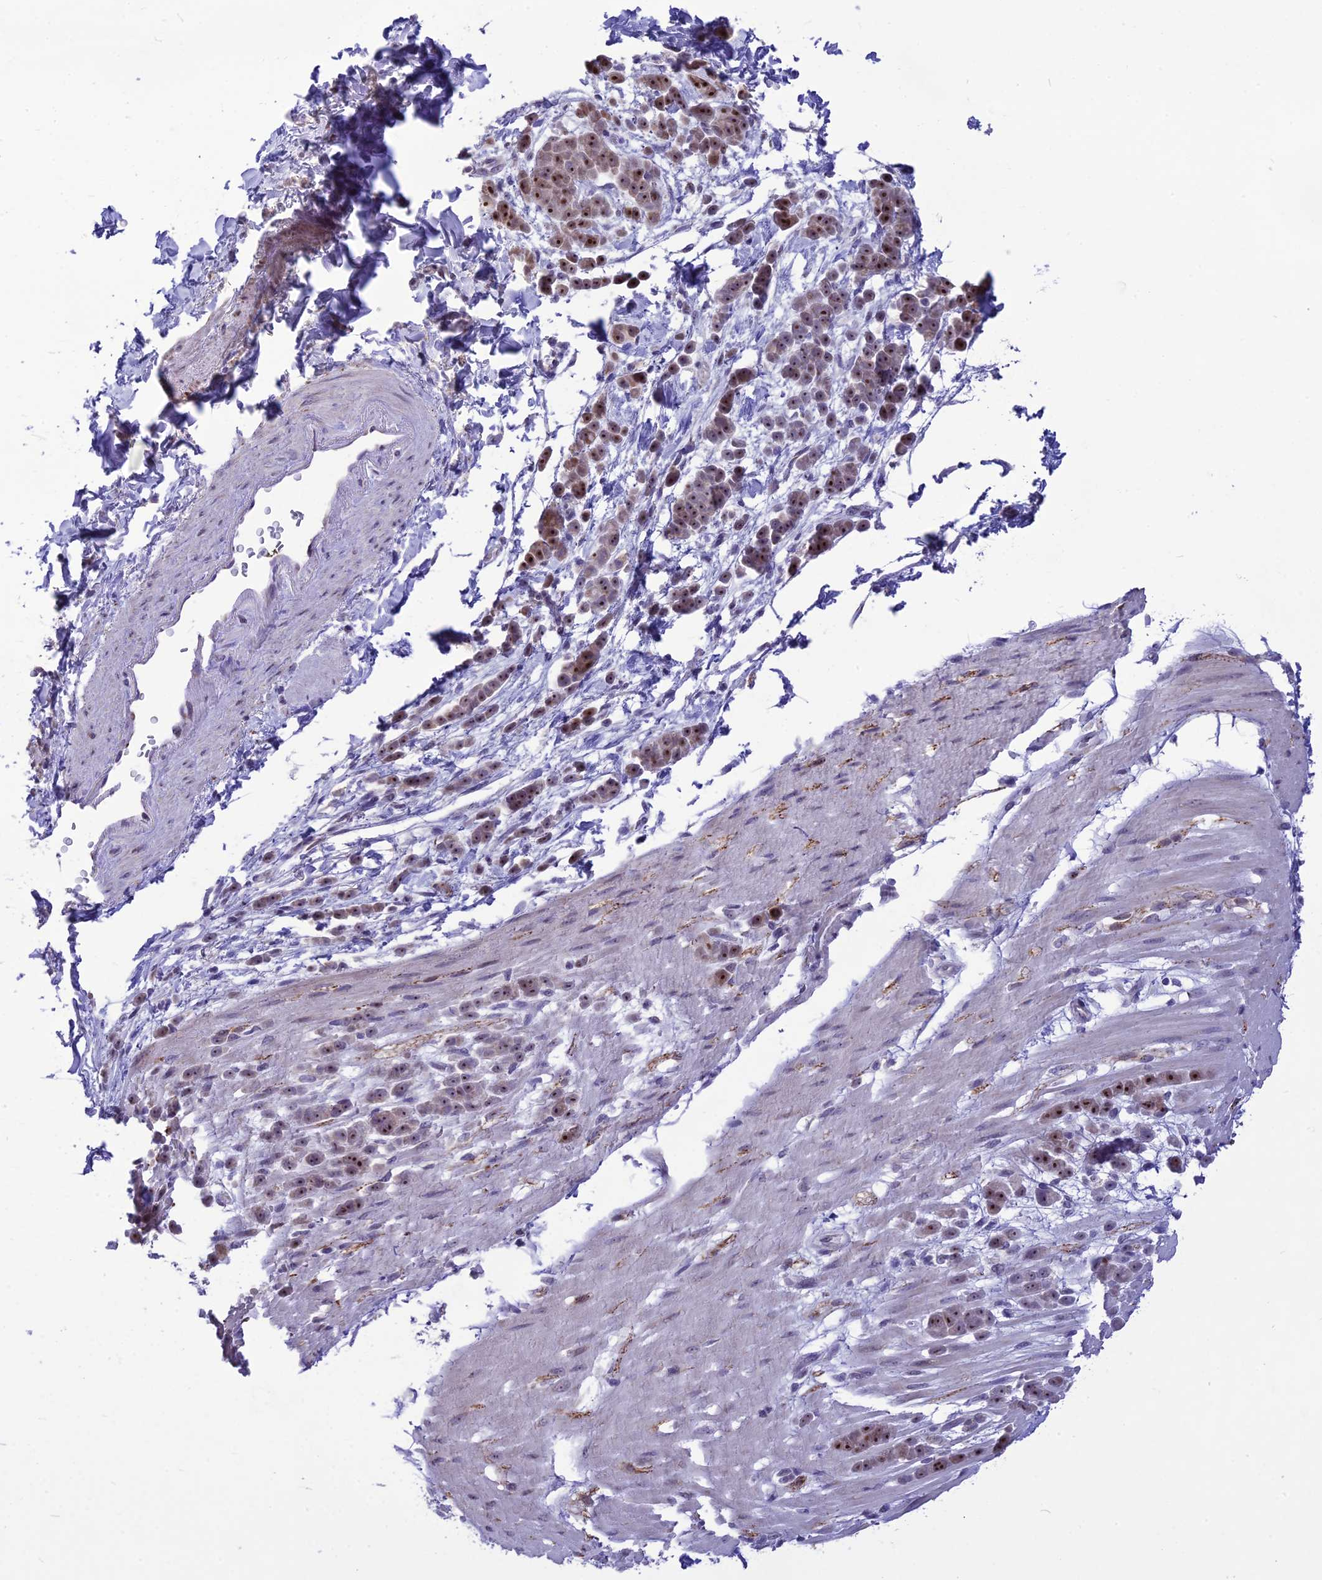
{"staining": {"intensity": "moderate", "quantity": ">75%", "location": "nuclear"}, "tissue": "pancreatic cancer", "cell_type": "Tumor cells", "image_type": "cancer", "snomed": [{"axis": "morphology", "description": "Normal tissue, NOS"}, {"axis": "morphology", "description": "Adenocarcinoma, NOS"}, {"axis": "topography", "description": "Pancreas"}], "caption": "Pancreatic cancer (adenocarcinoma) was stained to show a protein in brown. There is medium levels of moderate nuclear positivity in about >75% of tumor cells. Ihc stains the protein in brown and the nuclei are stained blue.", "gene": "CMSS1", "patient": {"sex": "female", "age": 64}}